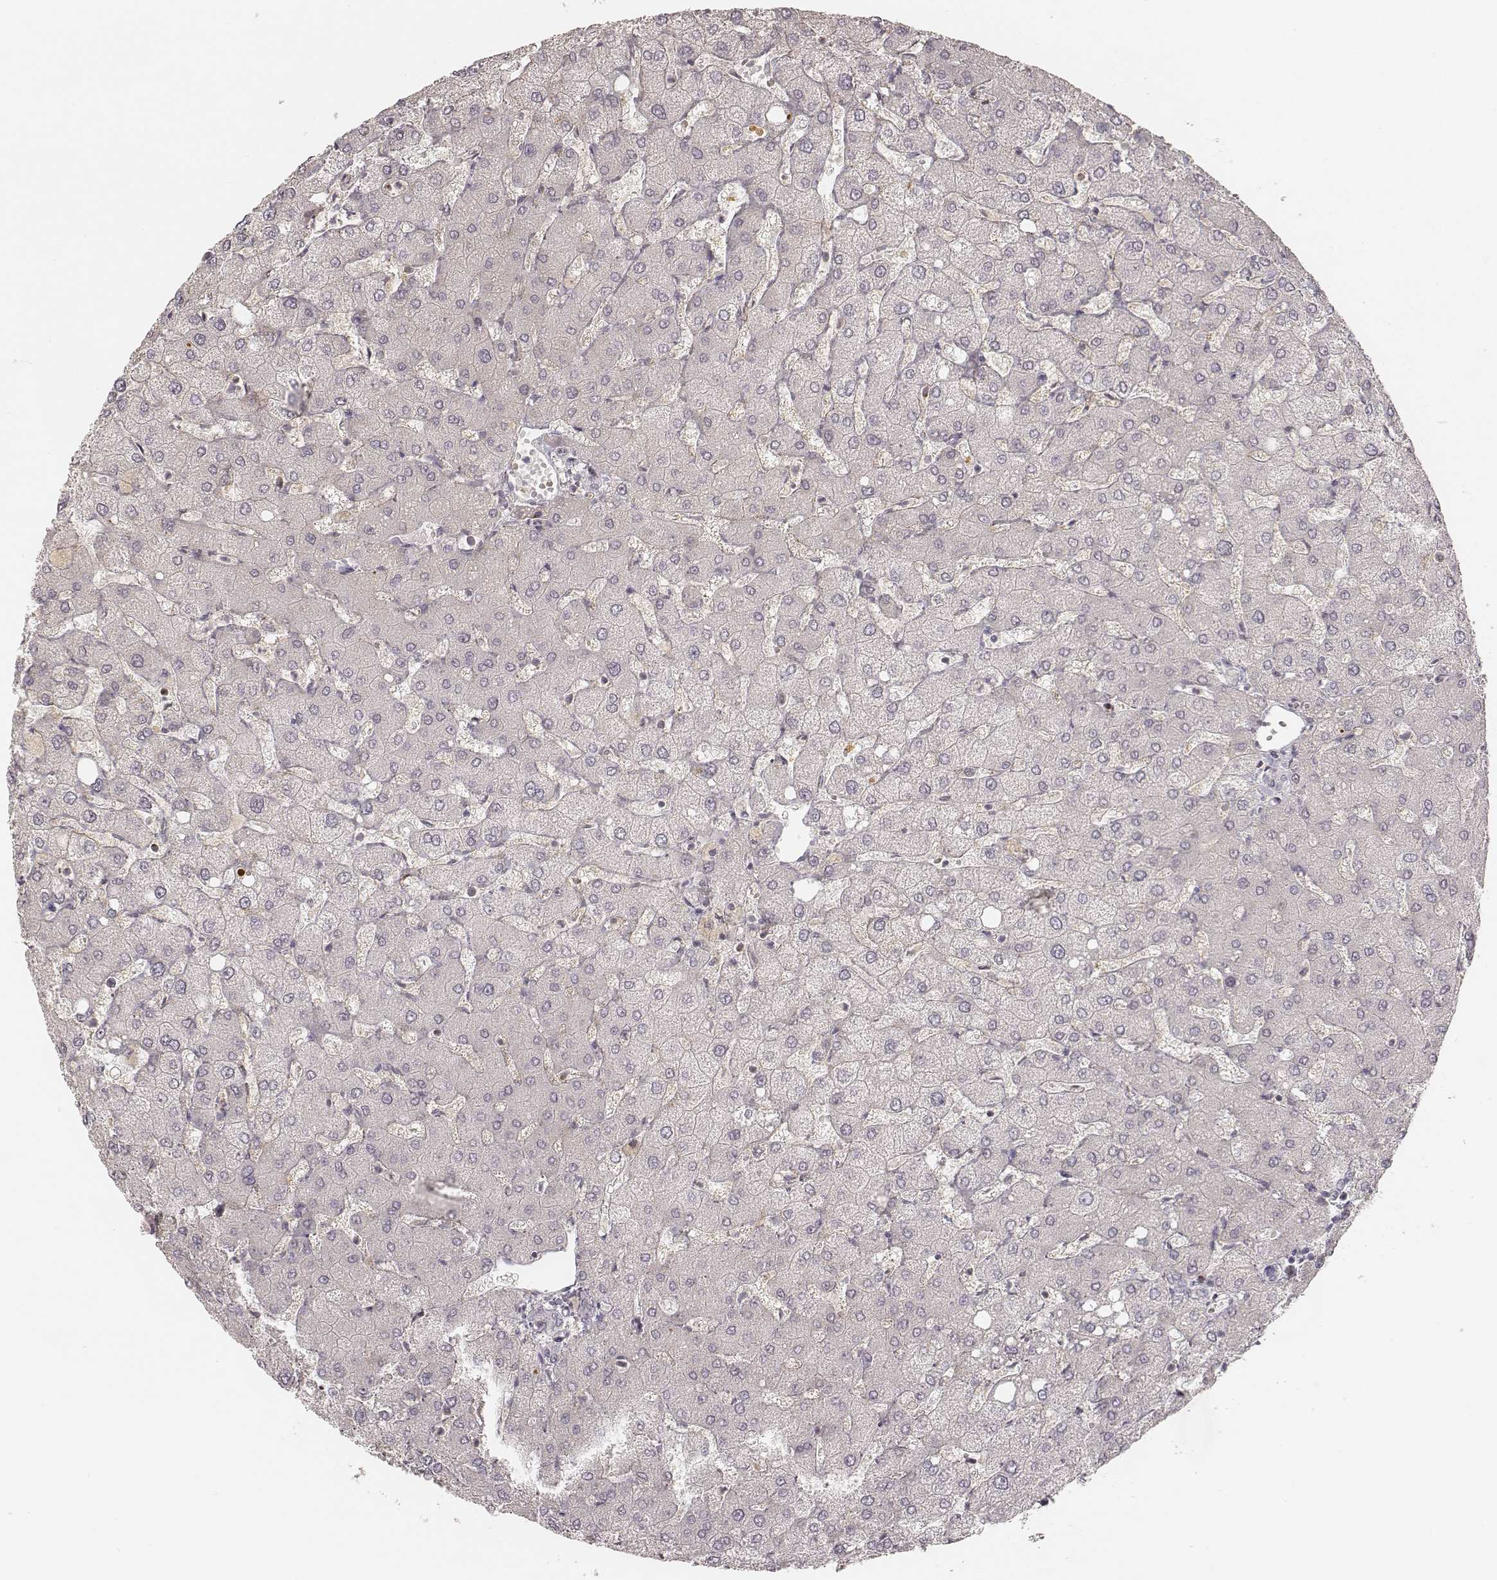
{"staining": {"intensity": "negative", "quantity": "none", "location": "none"}, "tissue": "liver", "cell_type": "Cholangiocytes", "image_type": "normal", "snomed": [{"axis": "morphology", "description": "Normal tissue, NOS"}, {"axis": "topography", "description": "Liver"}], "caption": "Photomicrograph shows no significant protein positivity in cholangiocytes of unremarkable liver. (Immunohistochemistry (ihc), brightfield microscopy, high magnification).", "gene": "GORASP2", "patient": {"sex": "female", "age": 54}}